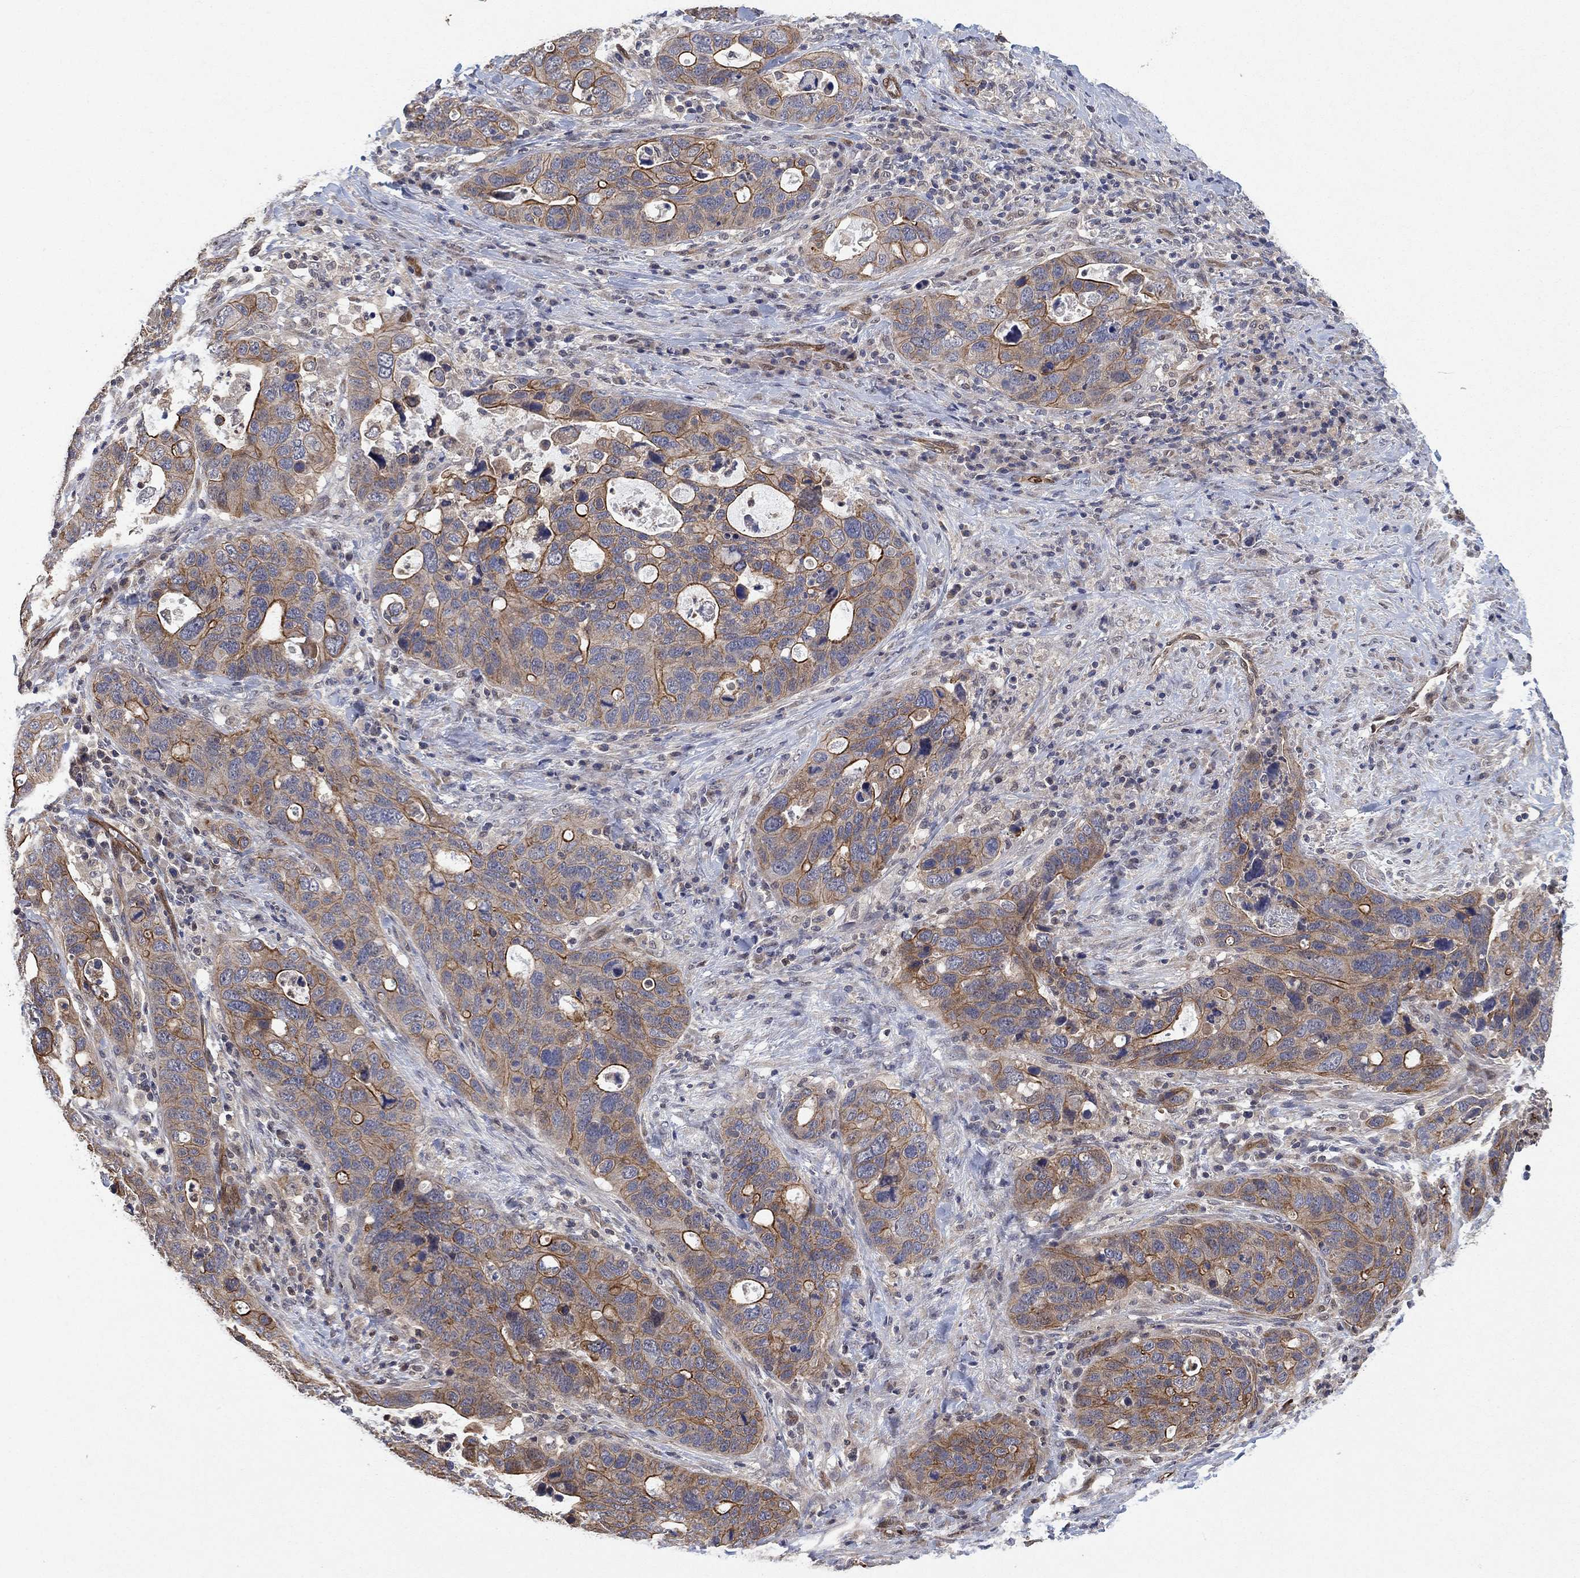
{"staining": {"intensity": "strong", "quantity": "<25%", "location": "cytoplasmic/membranous"}, "tissue": "stomach cancer", "cell_type": "Tumor cells", "image_type": "cancer", "snomed": [{"axis": "morphology", "description": "Adenocarcinoma, NOS"}, {"axis": "topography", "description": "Stomach"}], "caption": "Protein staining of stomach adenocarcinoma tissue reveals strong cytoplasmic/membranous positivity in approximately <25% of tumor cells. The staining is performed using DAB brown chromogen to label protein expression. The nuclei are counter-stained blue using hematoxylin.", "gene": "MCUR1", "patient": {"sex": "male", "age": 54}}